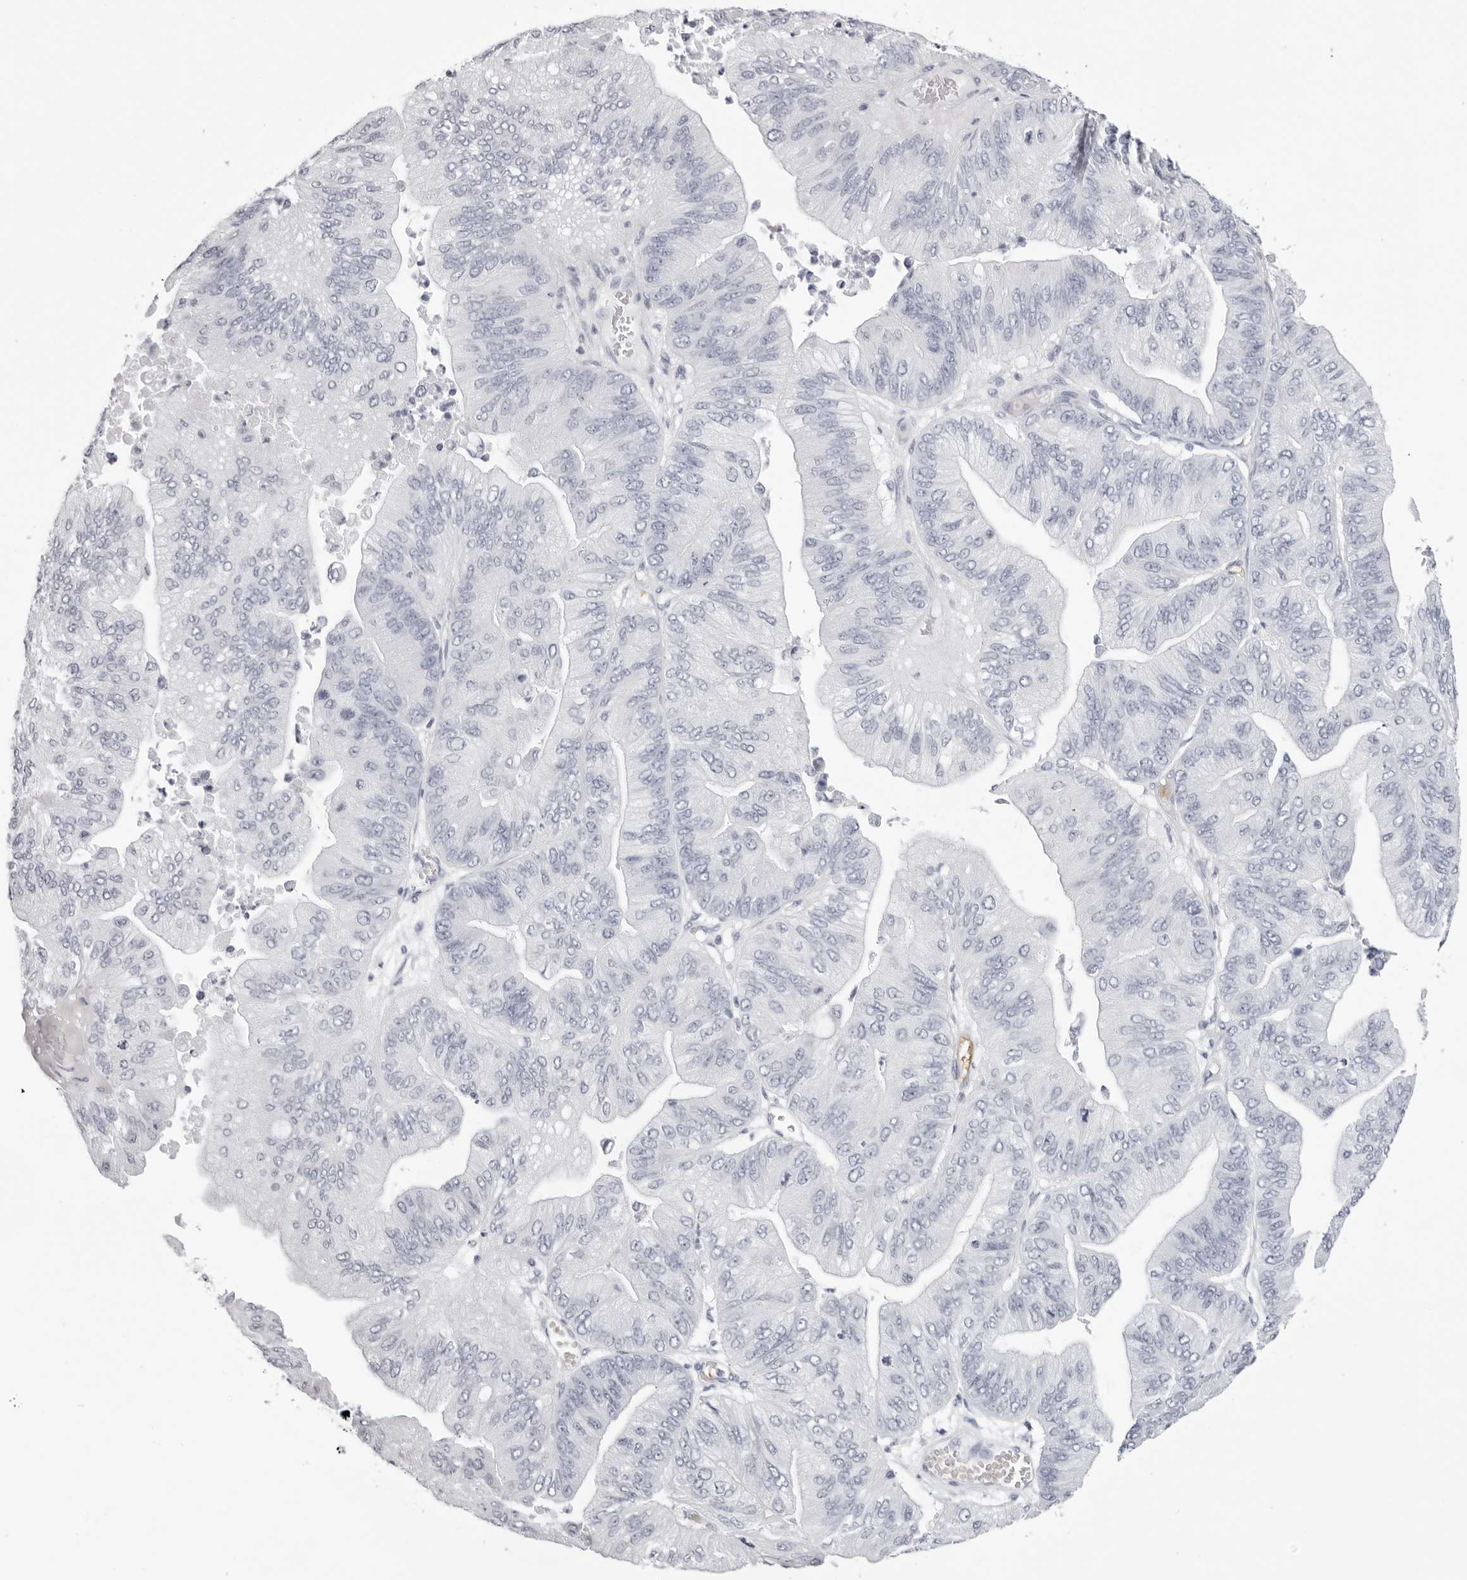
{"staining": {"intensity": "negative", "quantity": "none", "location": "none"}, "tissue": "ovarian cancer", "cell_type": "Tumor cells", "image_type": "cancer", "snomed": [{"axis": "morphology", "description": "Cystadenocarcinoma, mucinous, NOS"}, {"axis": "topography", "description": "Ovary"}], "caption": "Ovarian mucinous cystadenocarcinoma was stained to show a protein in brown. There is no significant positivity in tumor cells.", "gene": "SPTA1", "patient": {"sex": "female", "age": 61}}